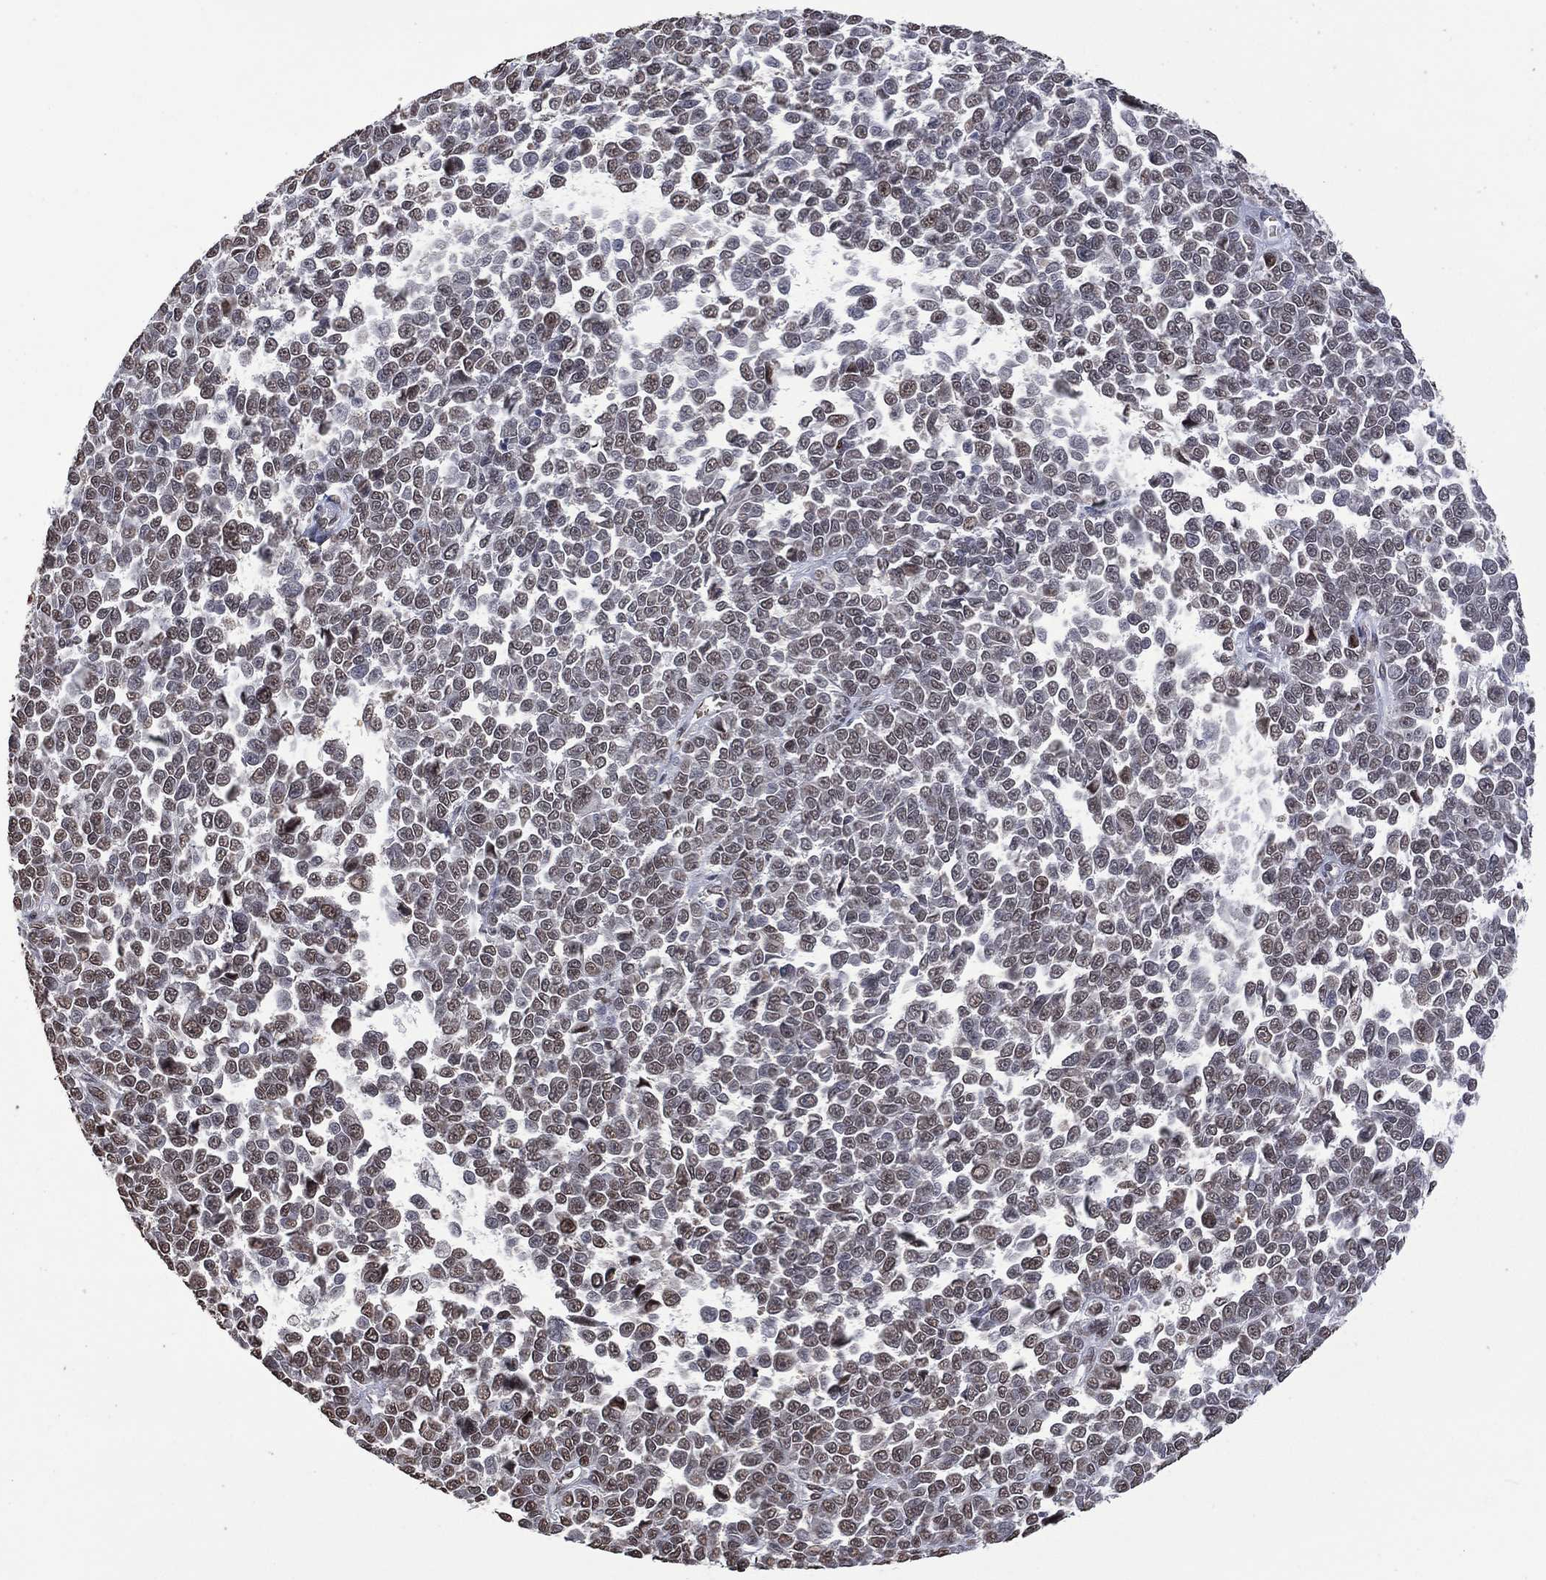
{"staining": {"intensity": "weak", "quantity": "25%-75%", "location": "nuclear"}, "tissue": "melanoma", "cell_type": "Tumor cells", "image_type": "cancer", "snomed": [{"axis": "morphology", "description": "Malignant melanoma, NOS"}, {"axis": "topography", "description": "Skin"}], "caption": "Tumor cells reveal low levels of weak nuclear positivity in approximately 25%-75% of cells in melanoma.", "gene": "EHMT1", "patient": {"sex": "female", "age": 95}}